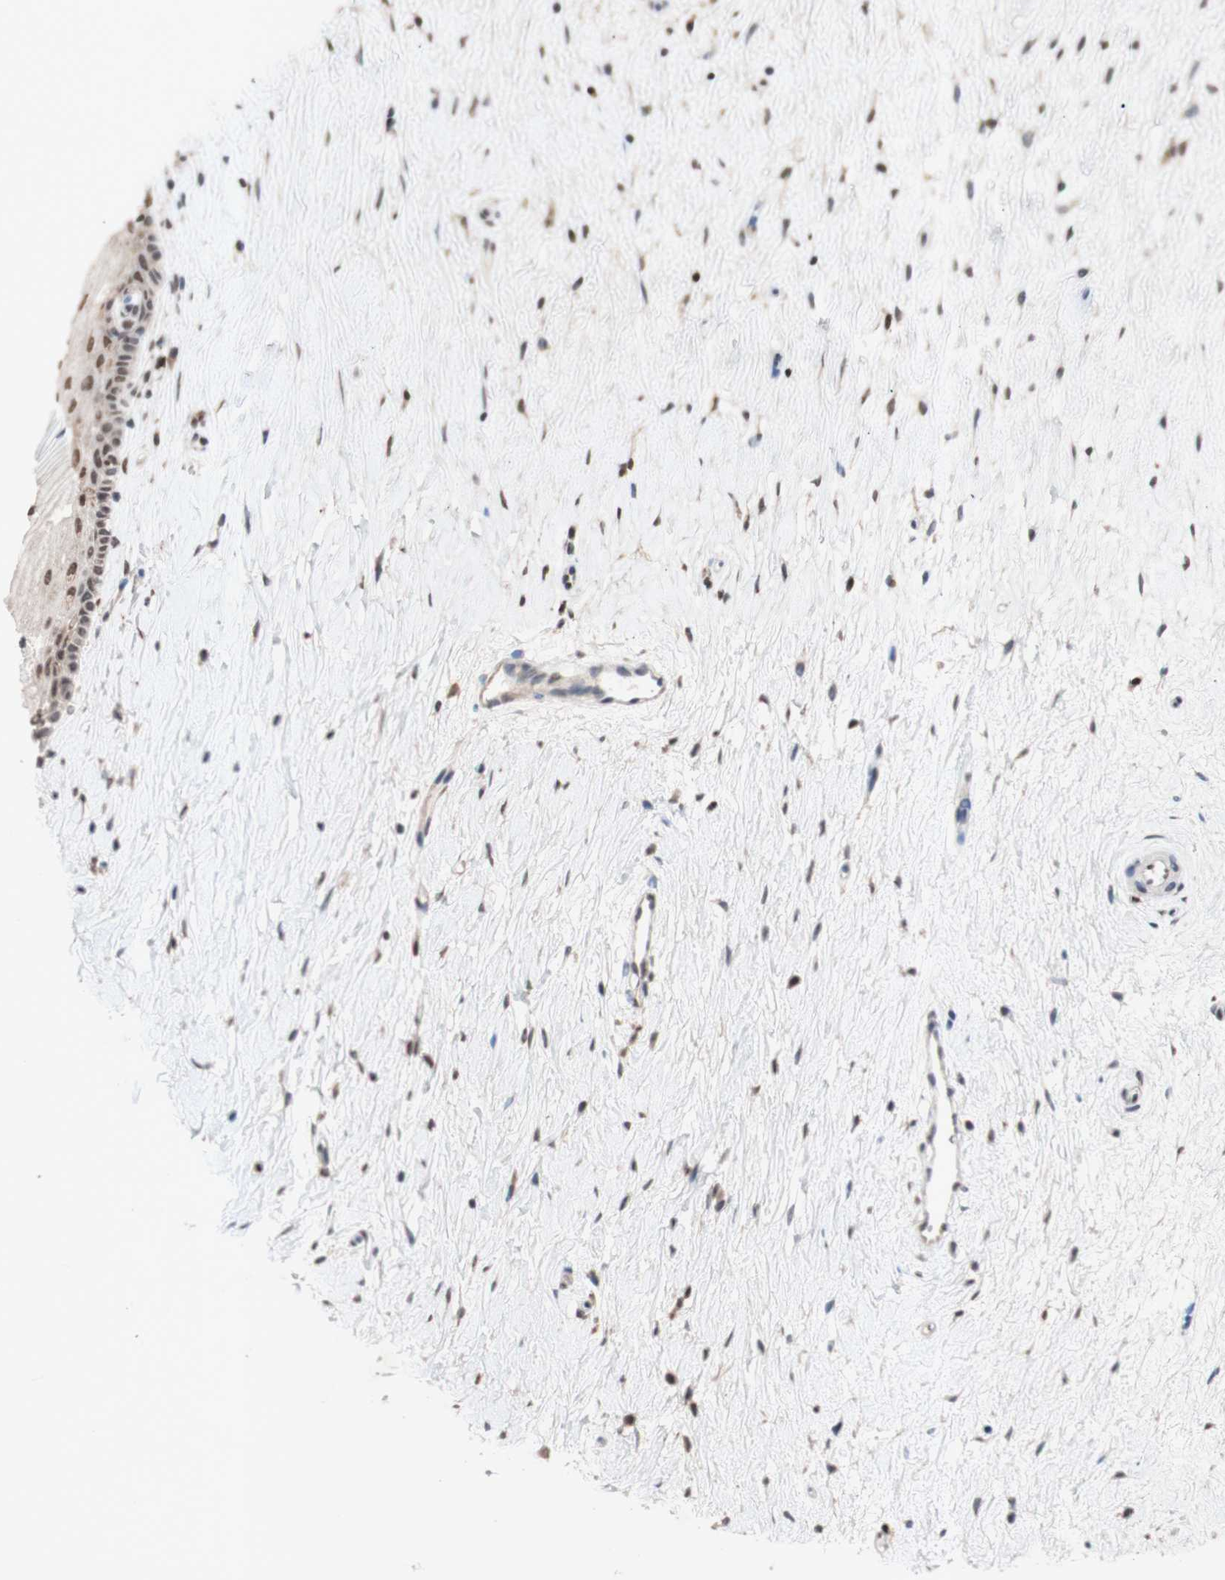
{"staining": {"intensity": "weak", "quantity": ">75%", "location": "nuclear"}, "tissue": "cervix", "cell_type": "Glandular cells", "image_type": "normal", "snomed": [{"axis": "morphology", "description": "Normal tissue, NOS"}, {"axis": "topography", "description": "Cervix"}], "caption": "There is low levels of weak nuclear positivity in glandular cells of unremarkable cervix, as demonstrated by immunohistochemical staining (brown color).", "gene": "SFPQ", "patient": {"sex": "female", "age": 39}}